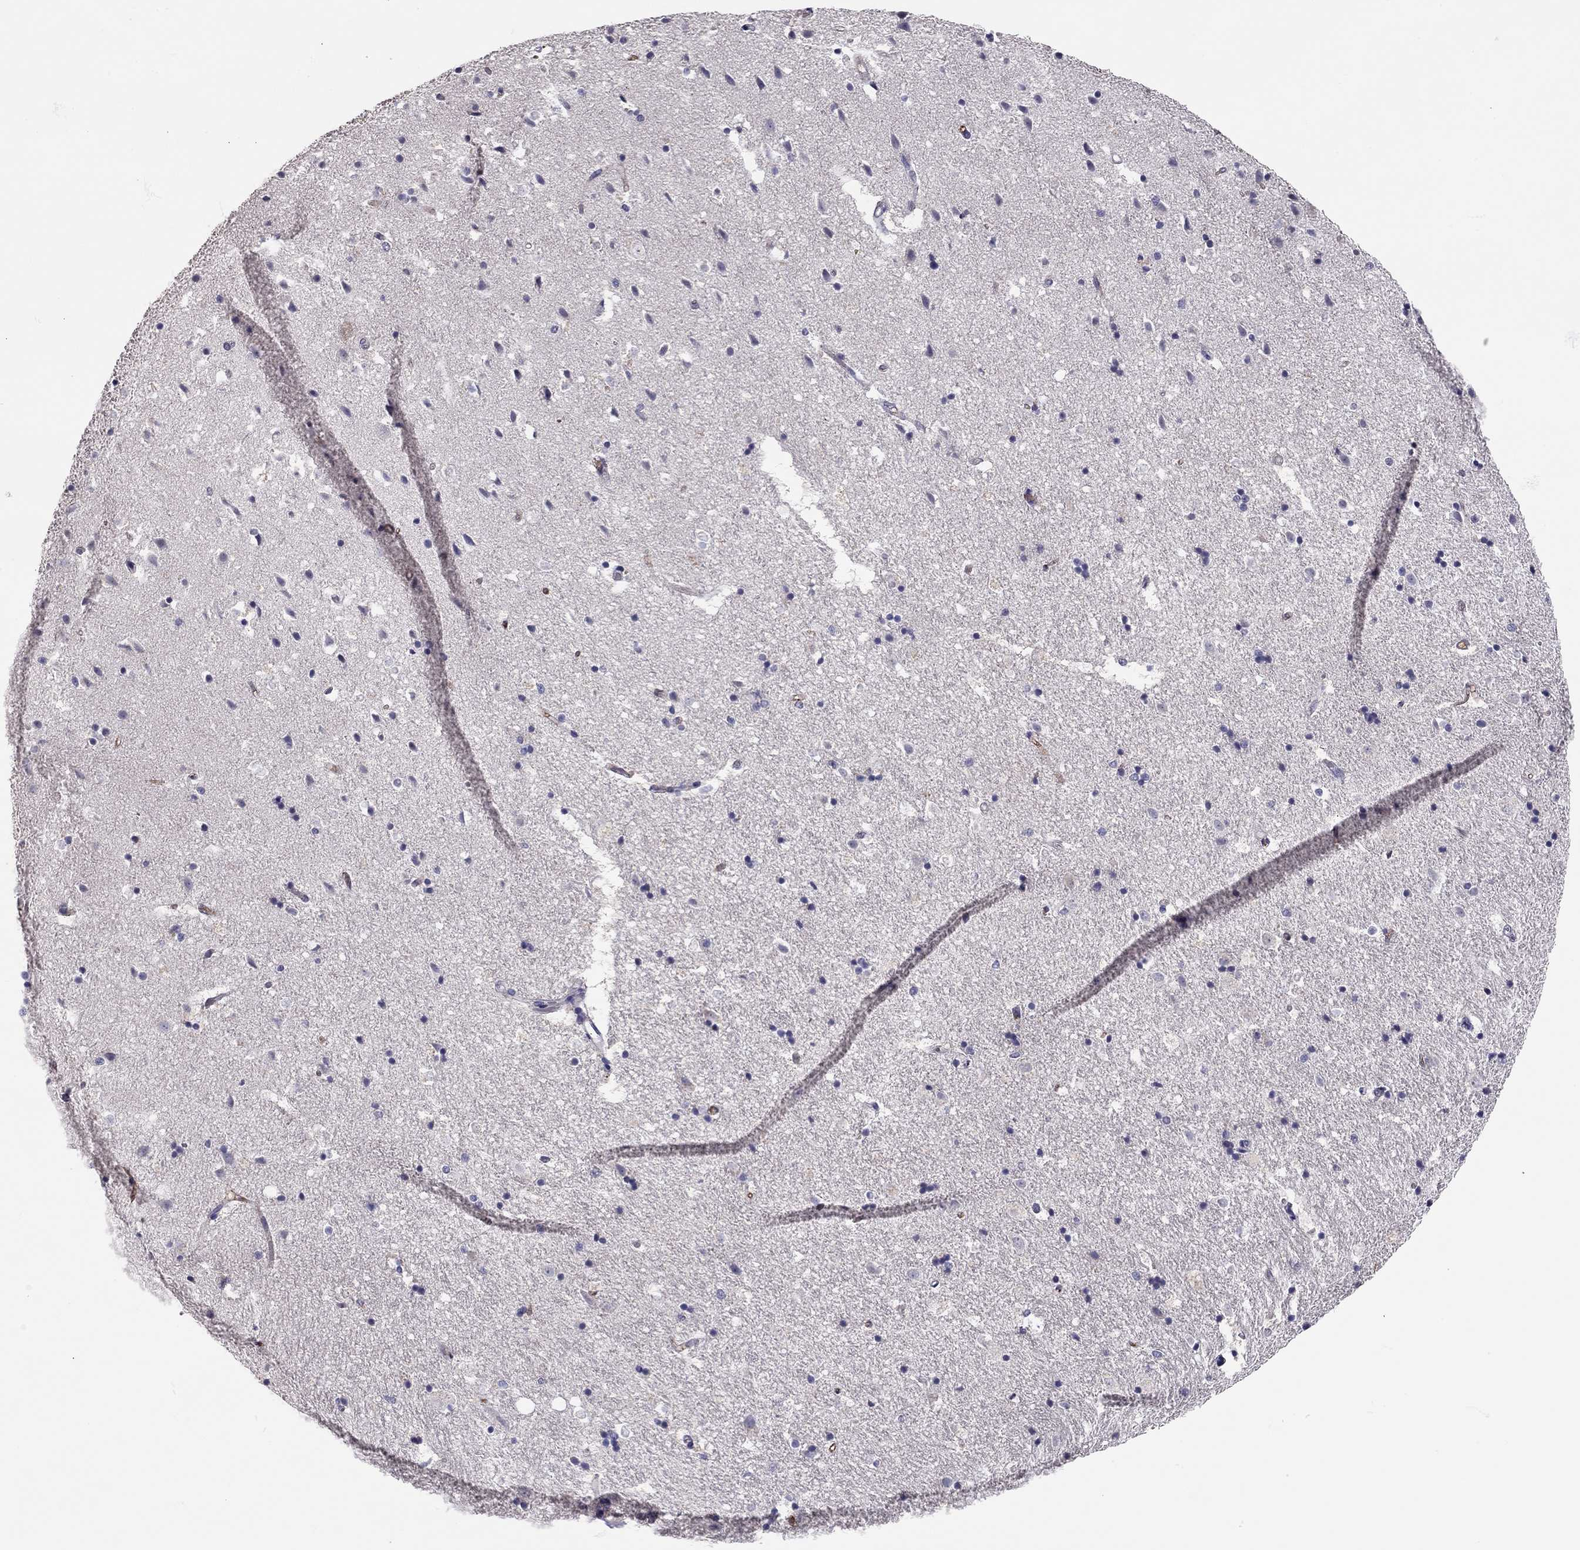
{"staining": {"intensity": "negative", "quantity": "none", "location": "none"}, "tissue": "hippocampus", "cell_type": "Glial cells", "image_type": "normal", "snomed": [{"axis": "morphology", "description": "Normal tissue, NOS"}, {"axis": "topography", "description": "Hippocampus"}], "caption": "Glial cells are negative for protein expression in unremarkable human hippocampus. The staining is performed using DAB brown chromogen with nuclei counter-stained in using hematoxylin.", "gene": "SCARB1", "patient": {"sex": "male", "age": 49}}